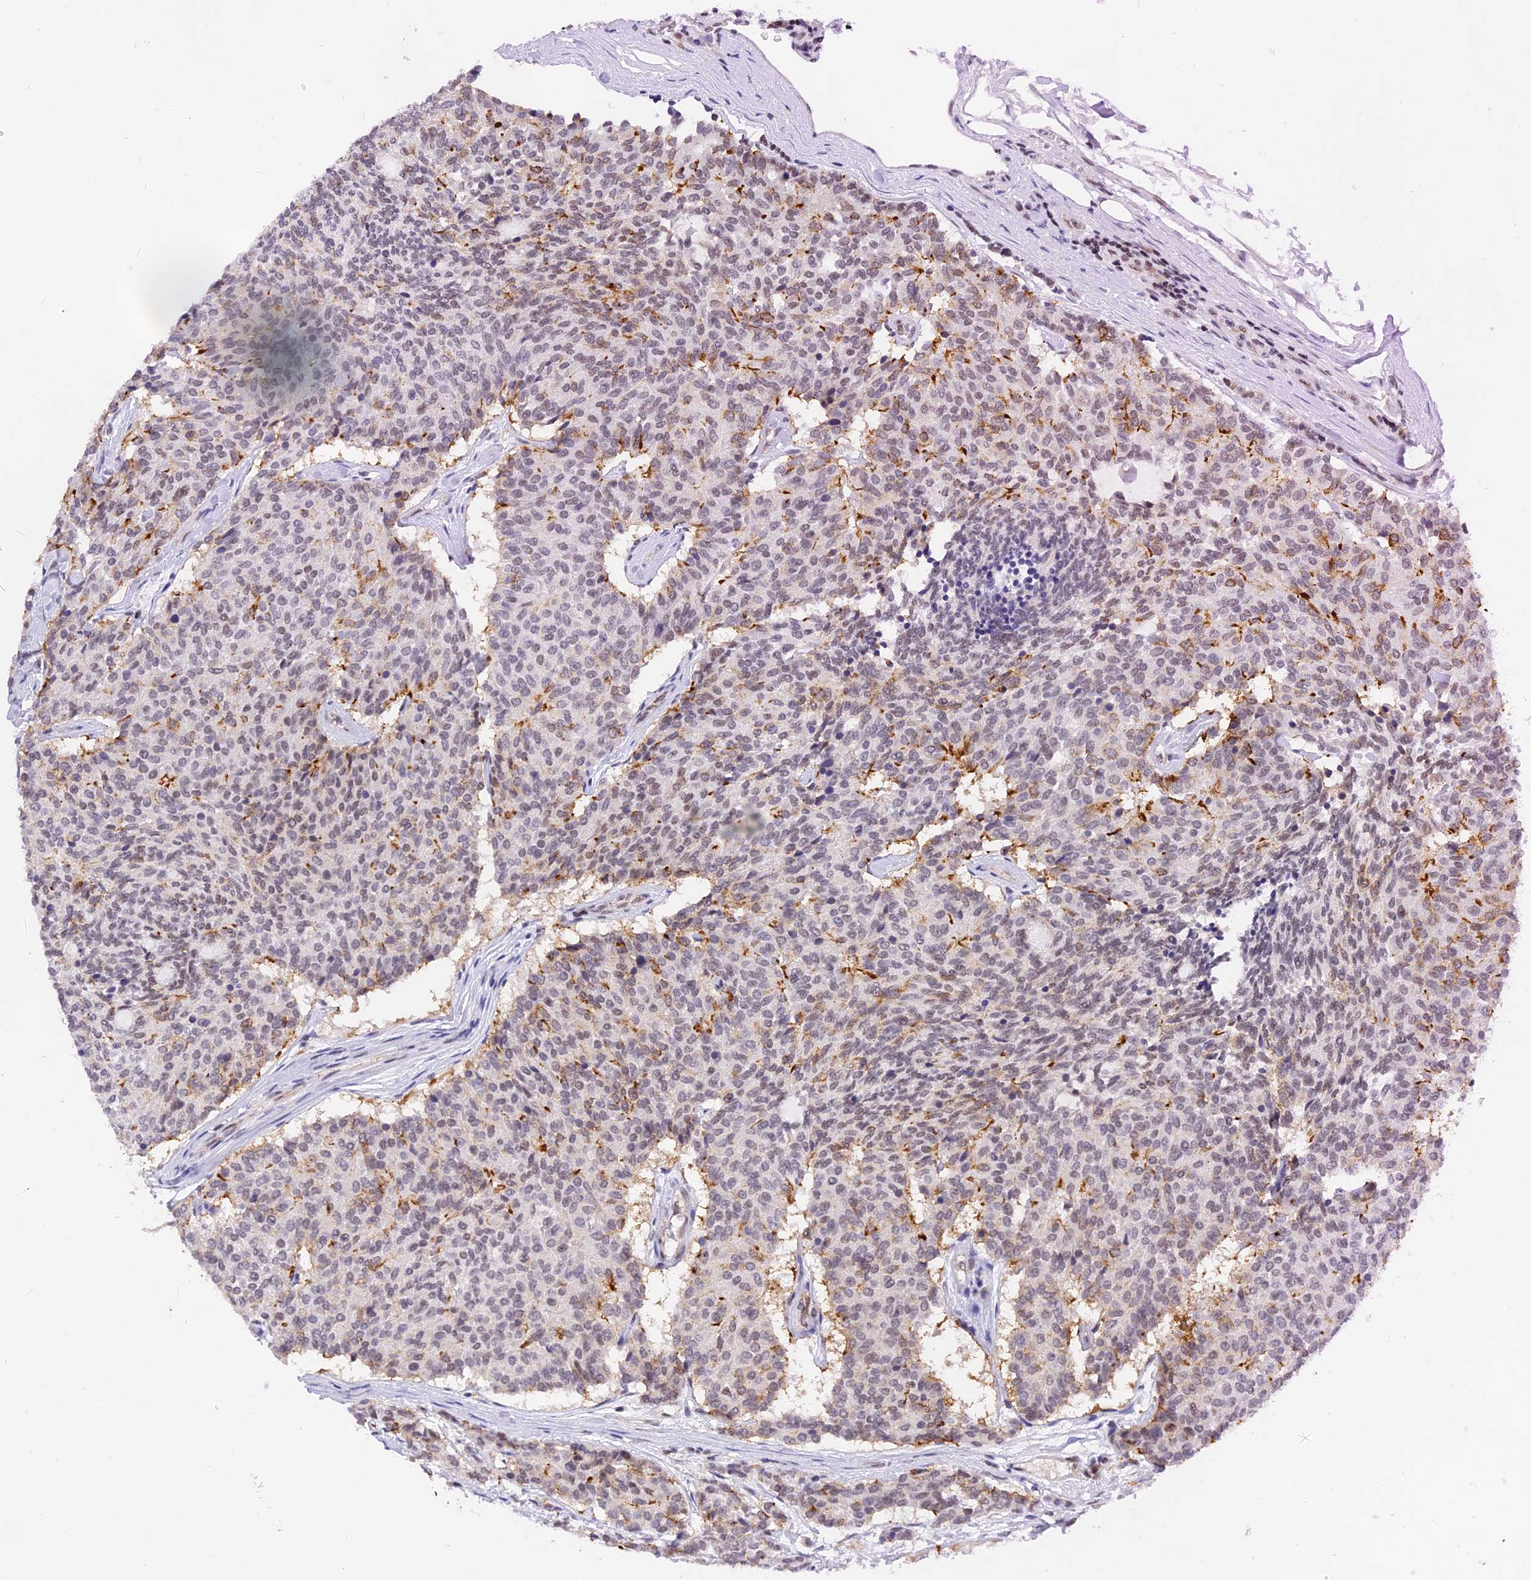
{"staining": {"intensity": "weak", "quantity": "<25%", "location": "nuclear"}, "tissue": "carcinoid", "cell_type": "Tumor cells", "image_type": "cancer", "snomed": [{"axis": "morphology", "description": "Carcinoid, malignant, NOS"}, {"axis": "topography", "description": "Pancreas"}], "caption": "Immunohistochemical staining of malignant carcinoid reveals no significant staining in tumor cells.", "gene": "THAP11", "patient": {"sex": "female", "age": 54}}